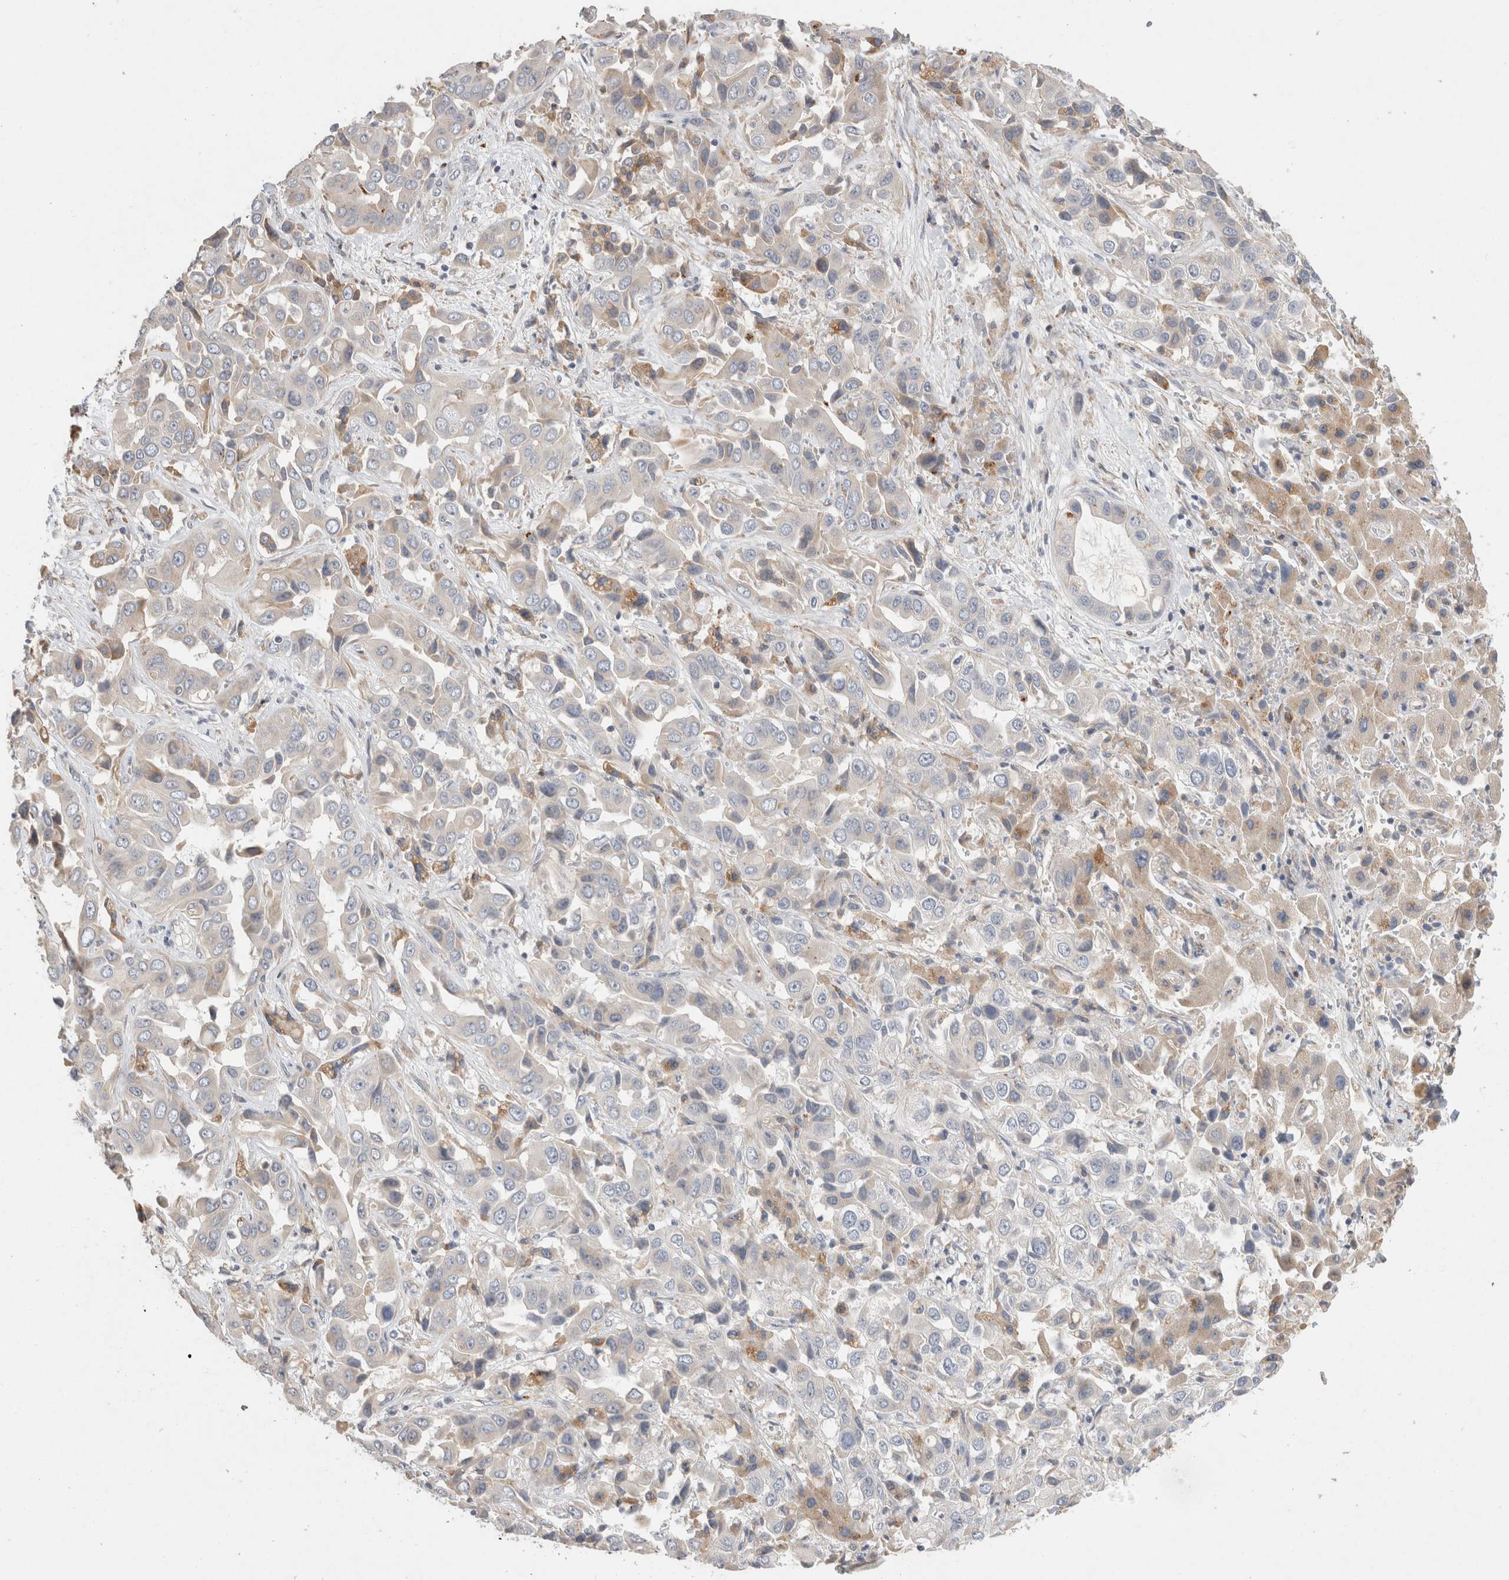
{"staining": {"intensity": "moderate", "quantity": "<25%", "location": "cytoplasmic/membranous"}, "tissue": "liver cancer", "cell_type": "Tumor cells", "image_type": "cancer", "snomed": [{"axis": "morphology", "description": "Cholangiocarcinoma"}, {"axis": "topography", "description": "Liver"}], "caption": "A low amount of moderate cytoplasmic/membranous positivity is present in approximately <25% of tumor cells in liver cholangiocarcinoma tissue.", "gene": "TRMT9B", "patient": {"sex": "female", "age": 52}}